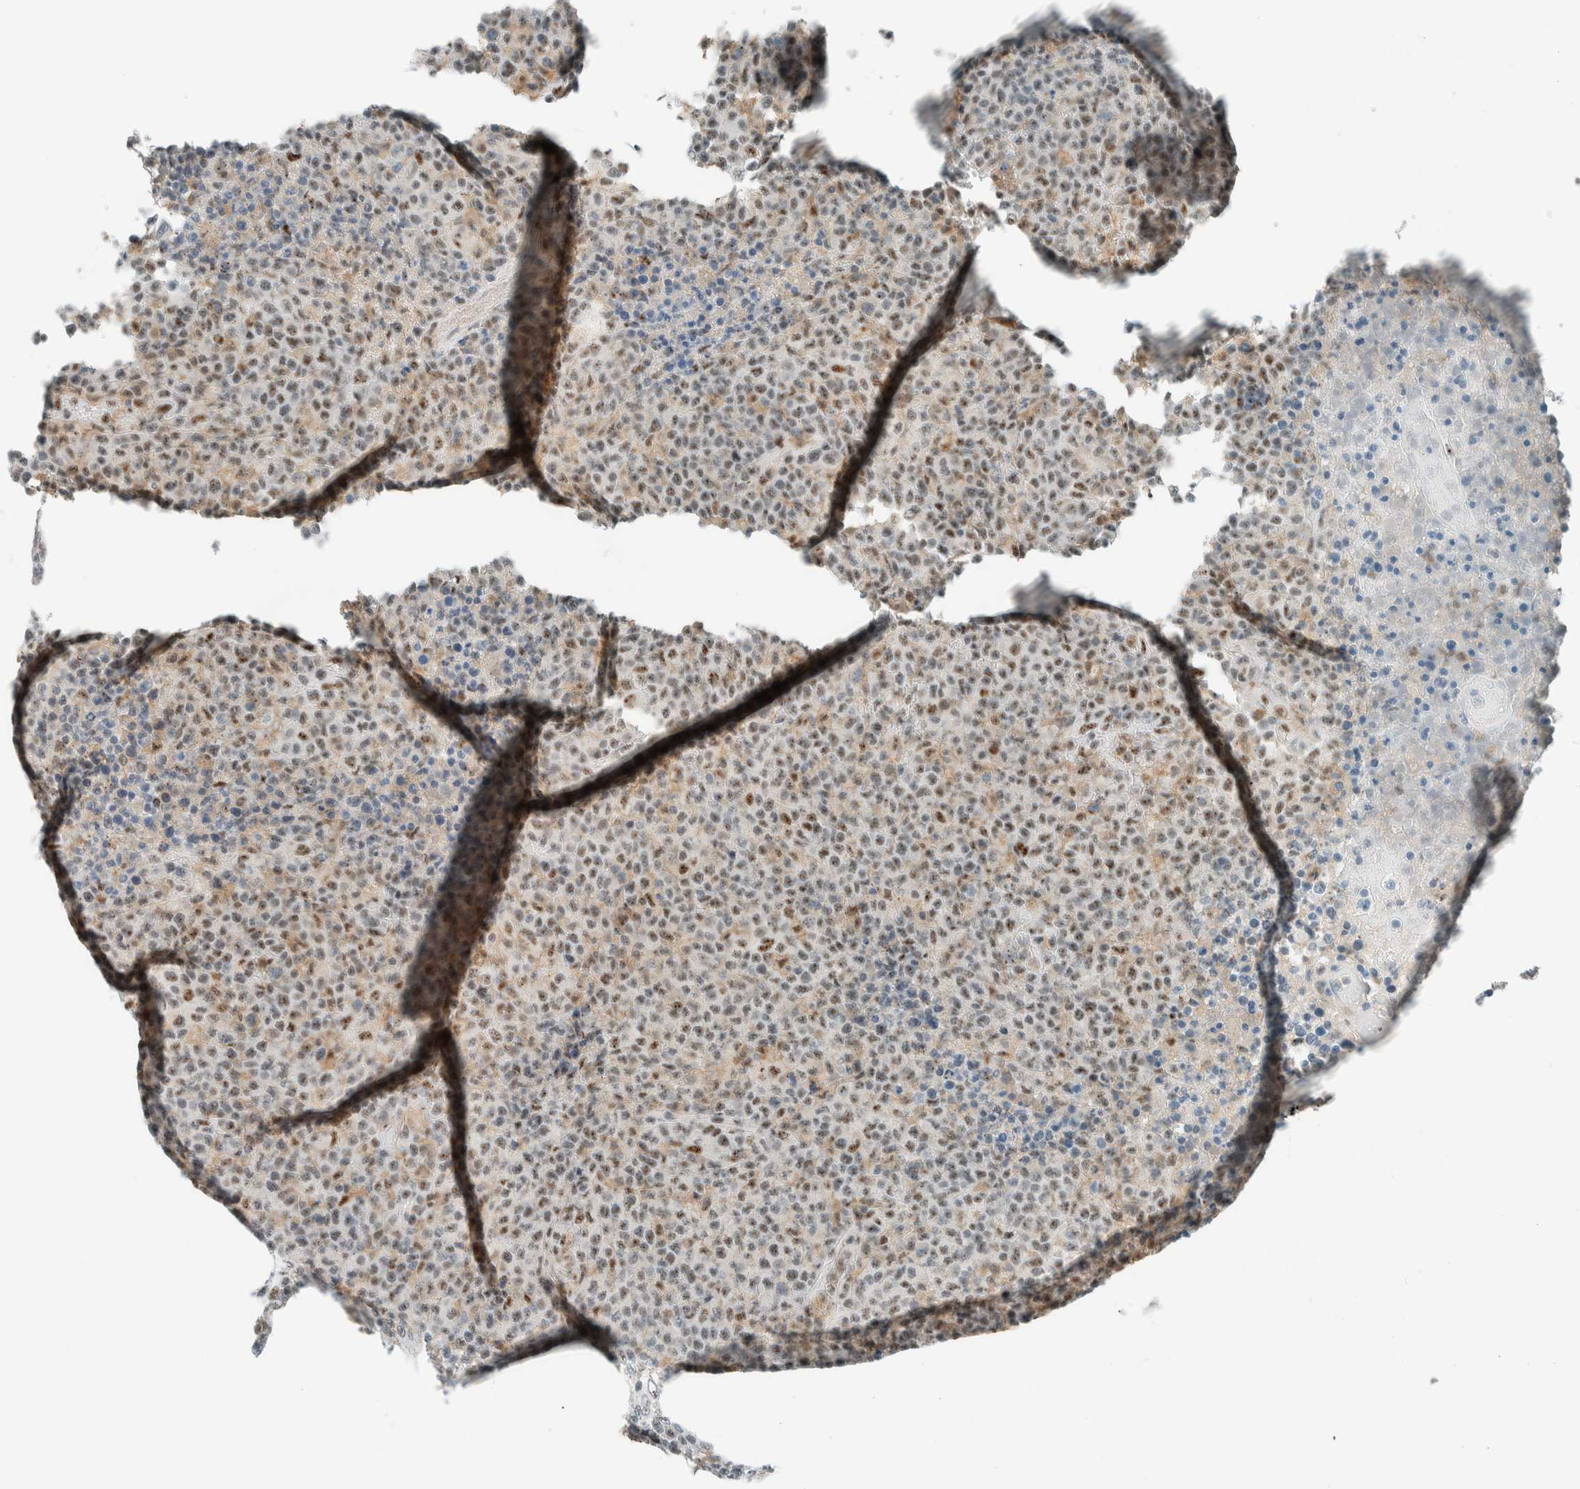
{"staining": {"intensity": "weak", "quantity": ">75%", "location": "nuclear"}, "tissue": "lymphoma", "cell_type": "Tumor cells", "image_type": "cancer", "snomed": [{"axis": "morphology", "description": "Malignant lymphoma, non-Hodgkin's type, High grade"}, {"axis": "topography", "description": "Lymph node"}], "caption": "Malignant lymphoma, non-Hodgkin's type (high-grade) stained with immunohistochemistry reveals weak nuclear positivity in about >75% of tumor cells.", "gene": "CYSRT1", "patient": {"sex": "male", "age": 13}}